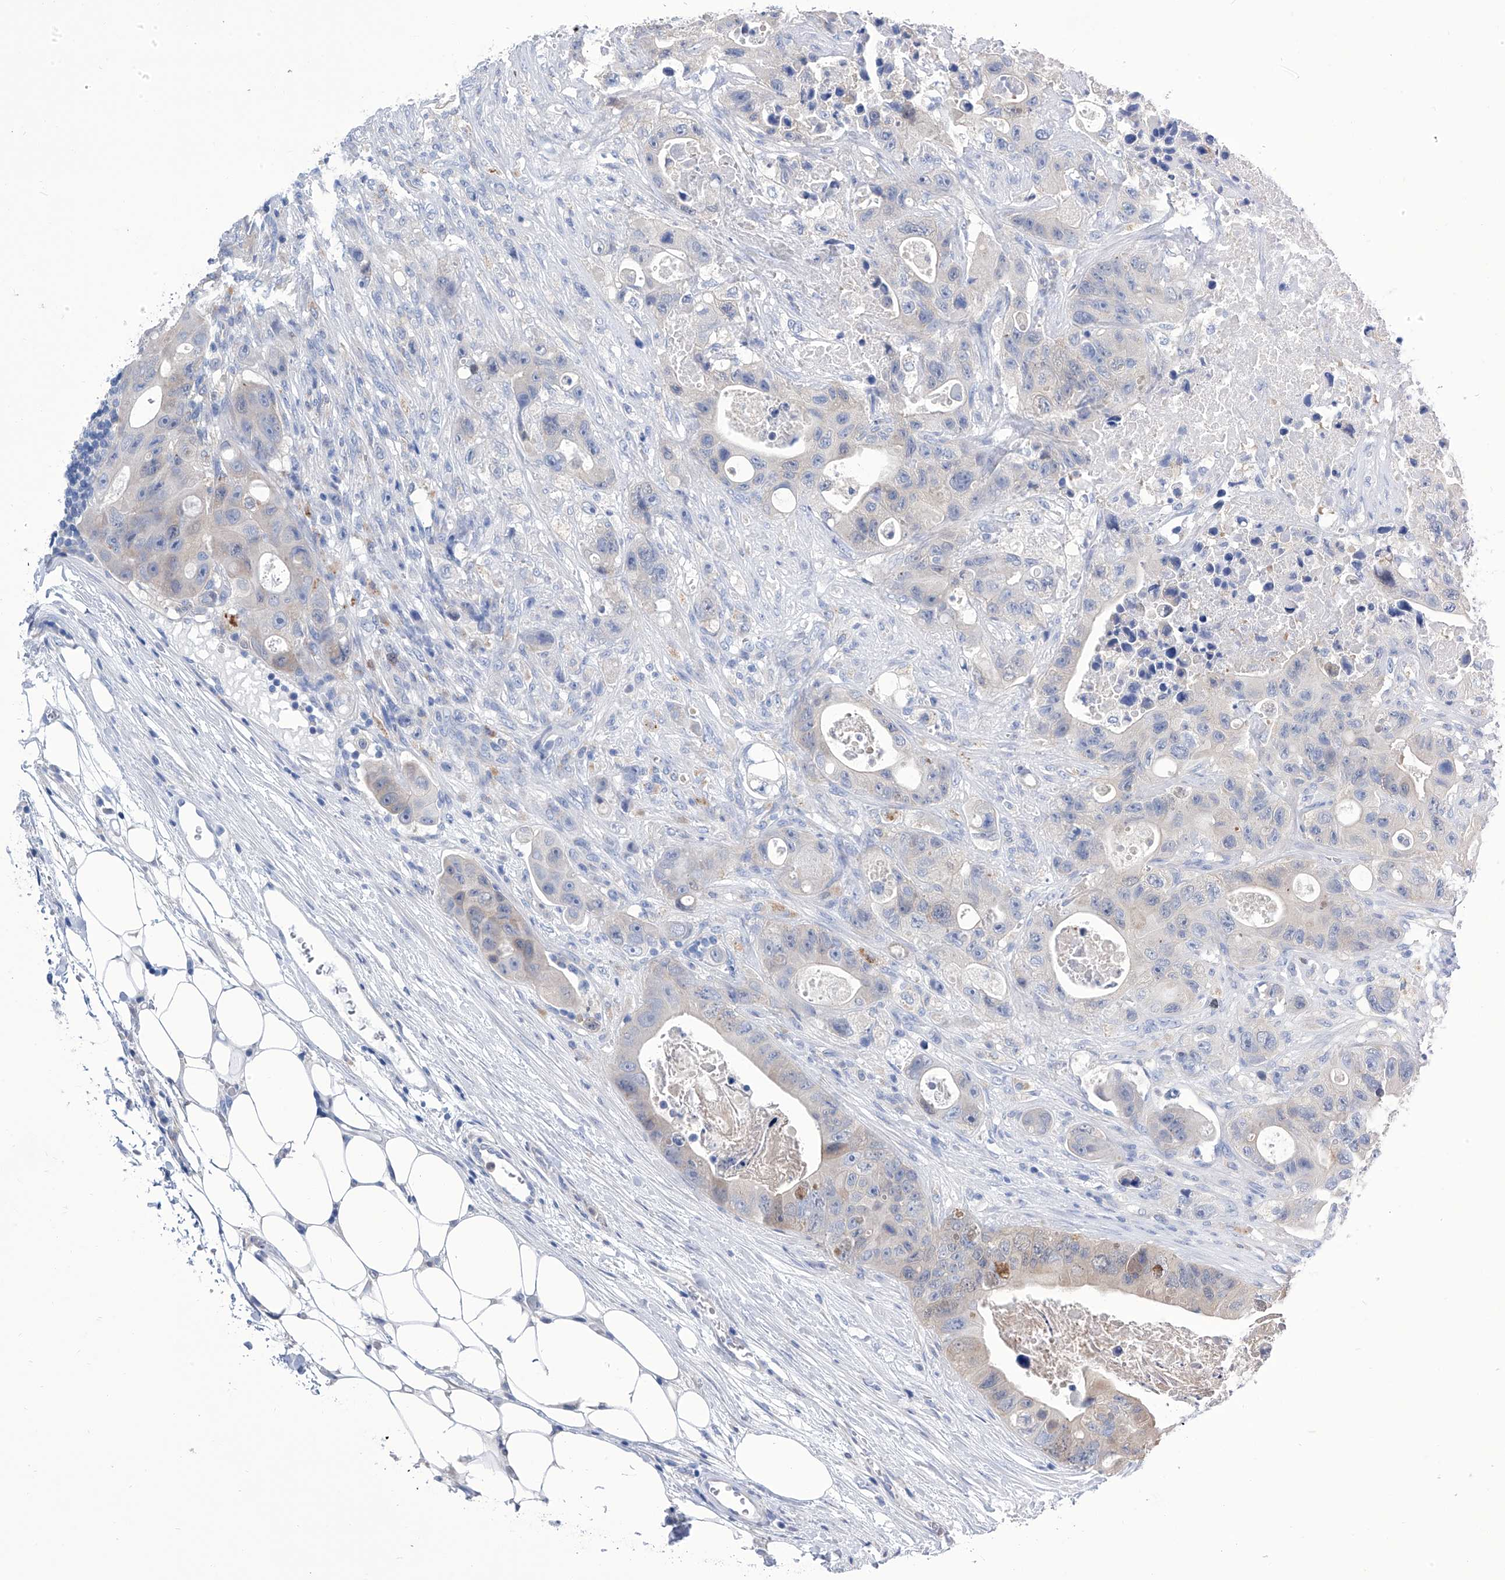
{"staining": {"intensity": "negative", "quantity": "none", "location": "none"}, "tissue": "colorectal cancer", "cell_type": "Tumor cells", "image_type": "cancer", "snomed": [{"axis": "morphology", "description": "Adenocarcinoma, NOS"}, {"axis": "topography", "description": "Colon"}], "caption": "DAB immunohistochemical staining of colorectal adenocarcinoma shows no significant staining in tumor cells.", "gene": "IMPA2", "patient": {"sex": "female", "age": 46}}